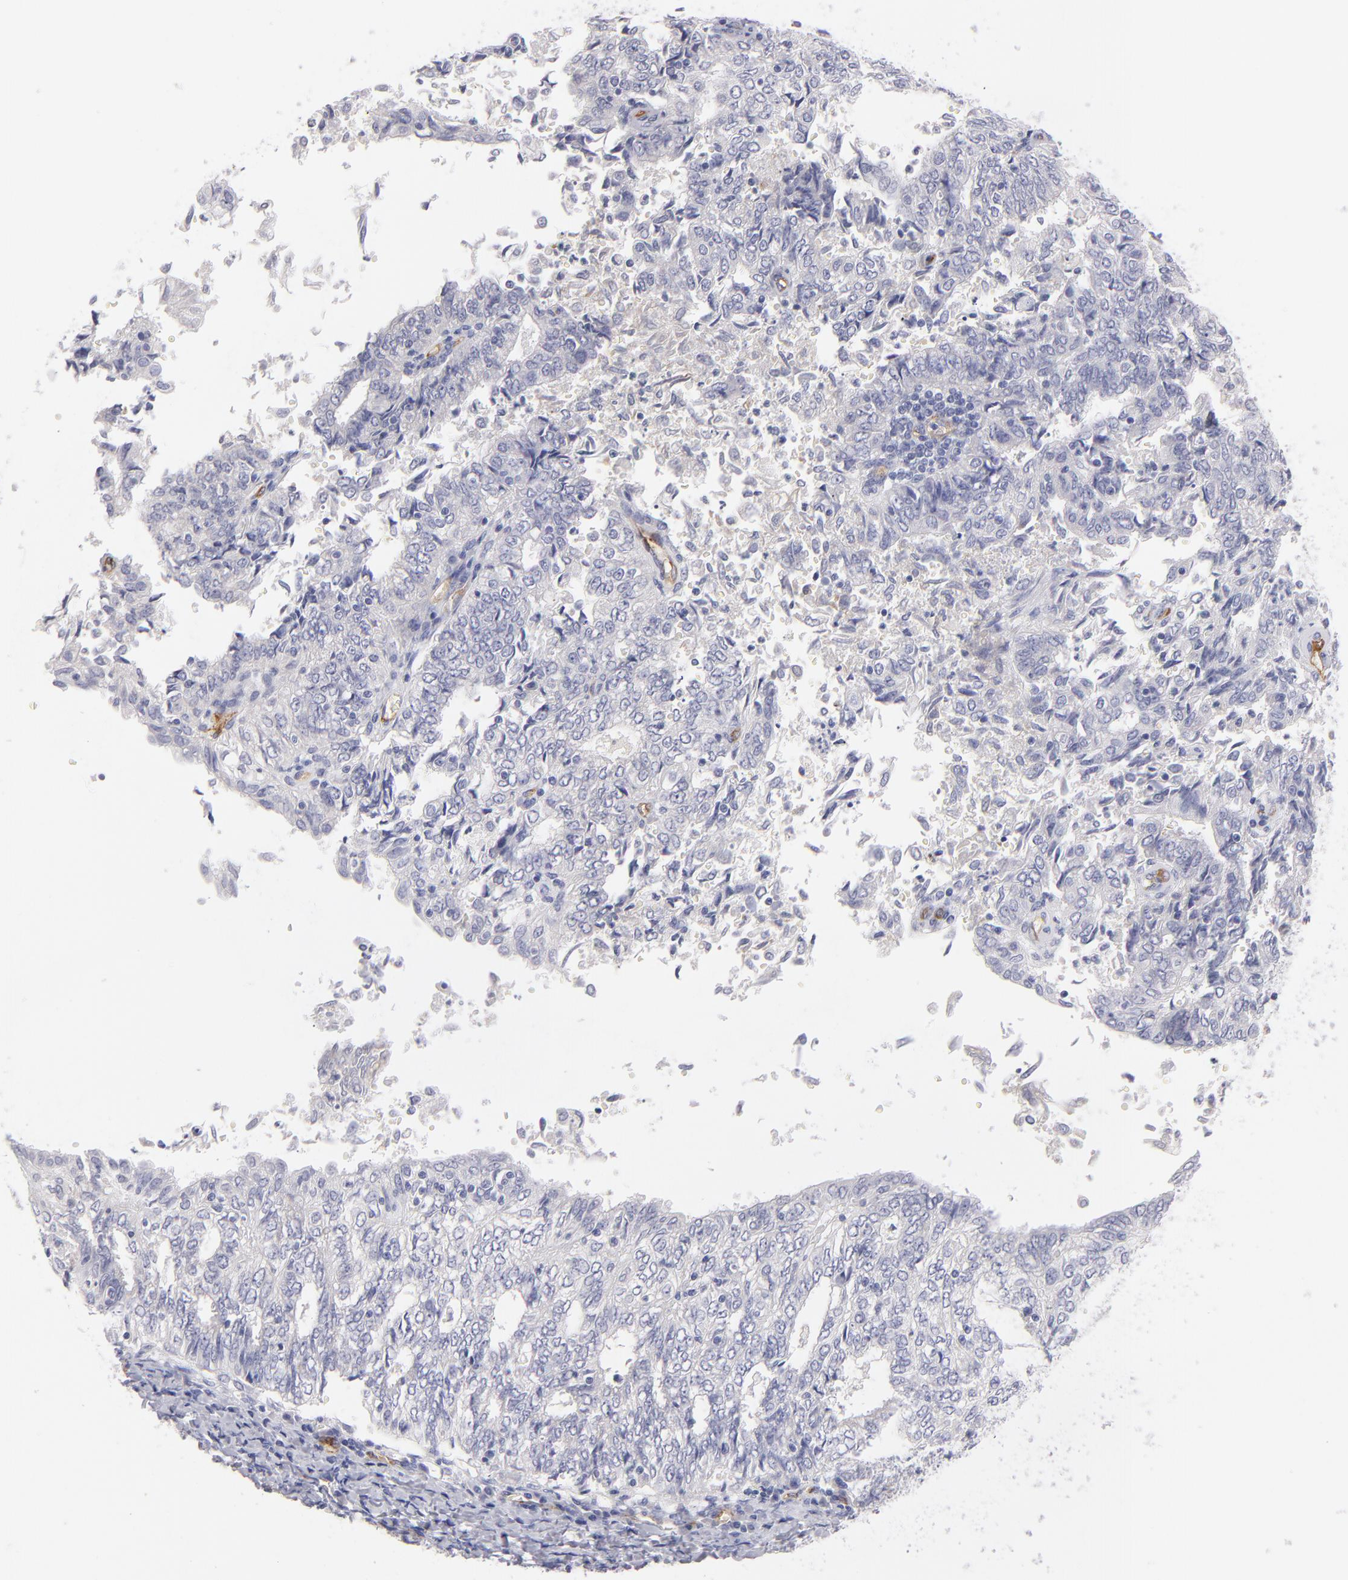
{"staining": {"intensity": "negative", "quantity": "none", "location": "none"}, "tissue": "endometrial cancer", "cell_type": "Tumor cells", "image_type": "cancer", "snomed": [{"axis": "morphology", "description": "Adenocarcinoma, NOS"}, {"axis": "topography", "description": "Endometrium"}], "caption": "Protein analysis of adenocarcinoma (endometrial) exhibits no significant positivity in tumor cells.", "gene": "PLVAP", "patient": {"sex": "female", "age": 69}}